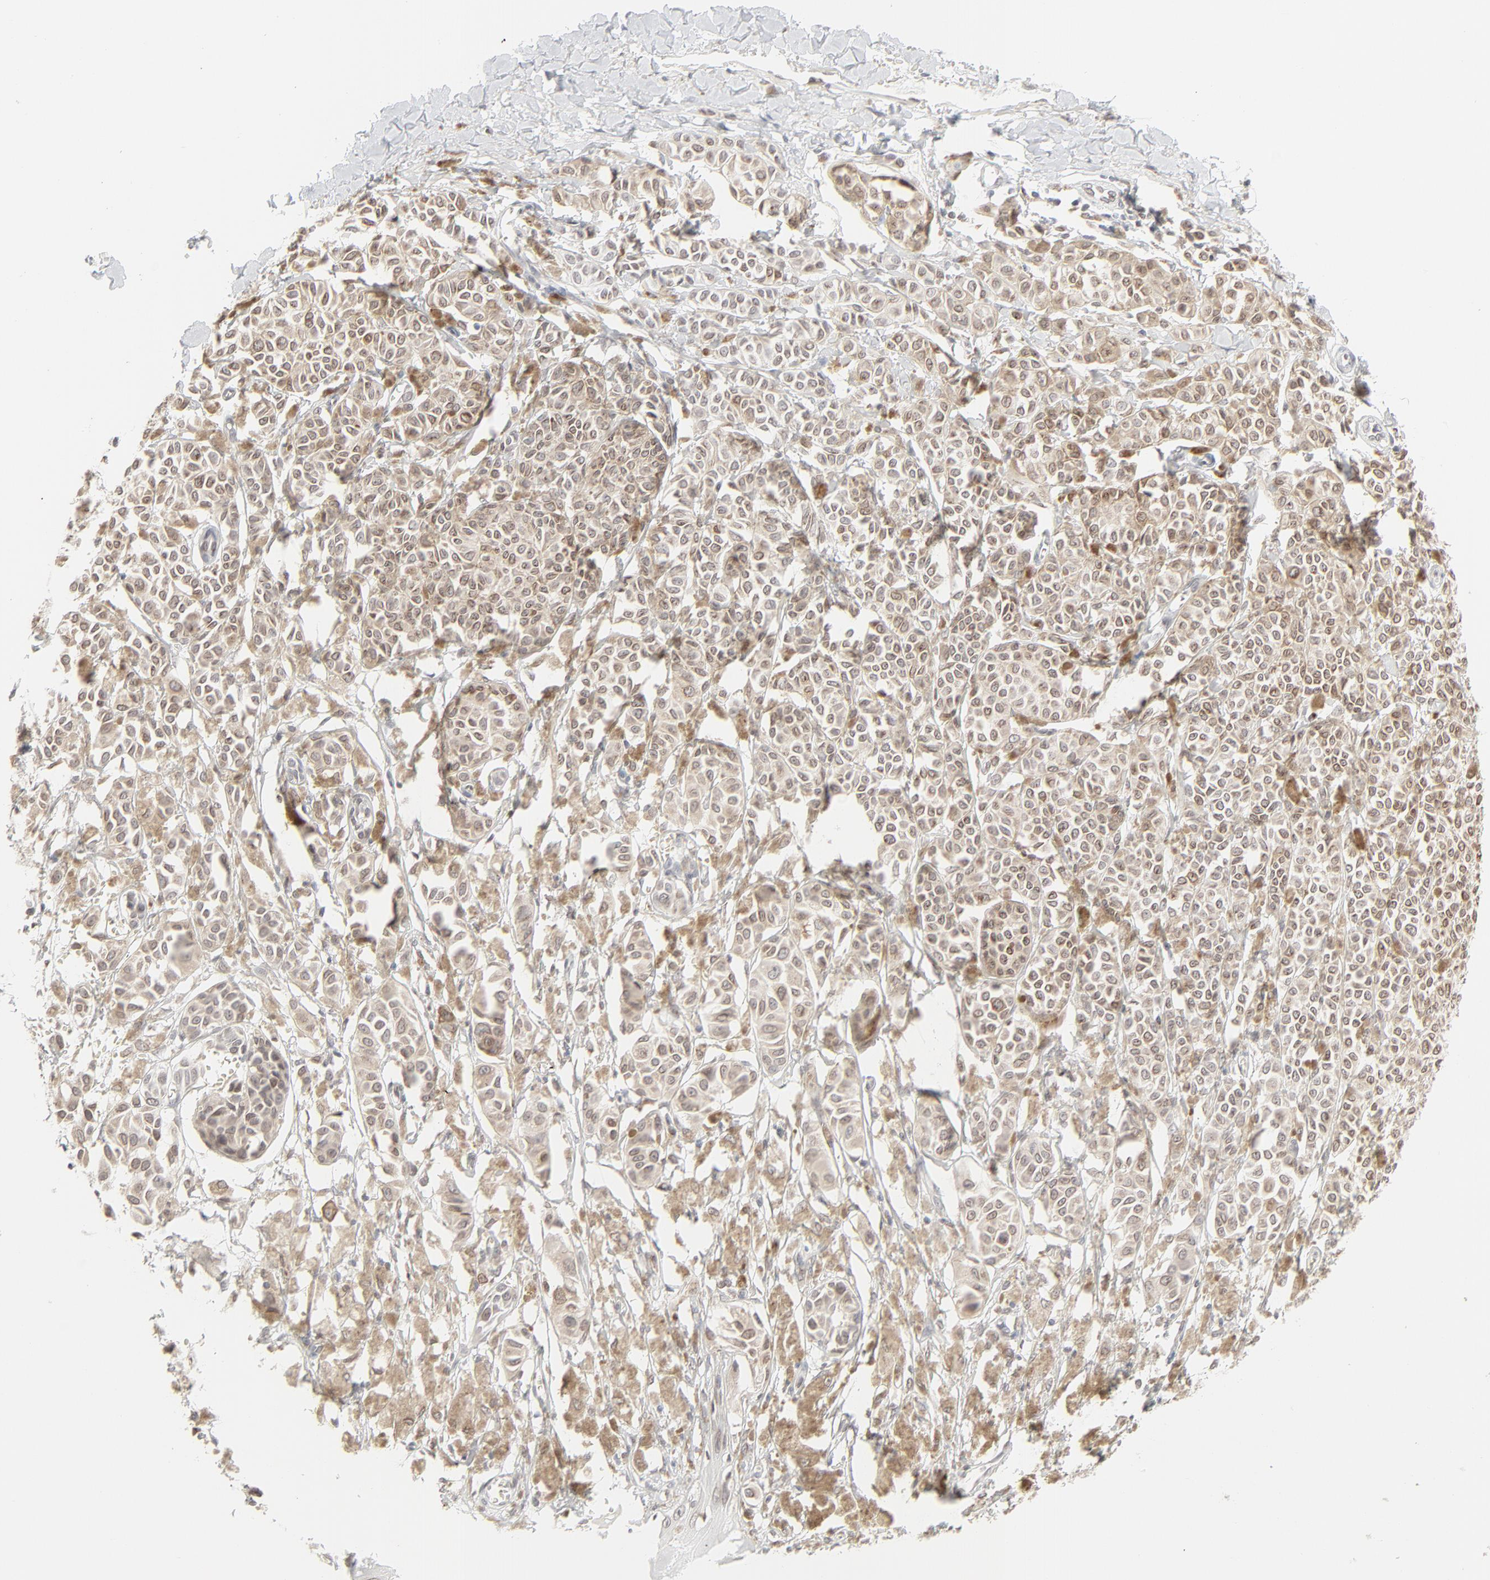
{"staining": {"intensity": "weak", "quantity": "25%-75%", "location": "cytoplasmic/membranous,nuclear"}, "tissue": "melanoma", "cell_type": "Tumor cells", "image_type": "cancer", "snomed": [{"axis": "morphology", "description": "Malignant melanoma, NOS"}, {"axis": "topography", "description": "Skin"}], "caption": "Malignant melanoma stained for a protein (brown) reveals weak cytoplasmic/membranous and nuclear positive expression in about 25%-75% of tumor cells.", "gene": "MAD1L1", "patient": {"sex": "male", "age": 76}}